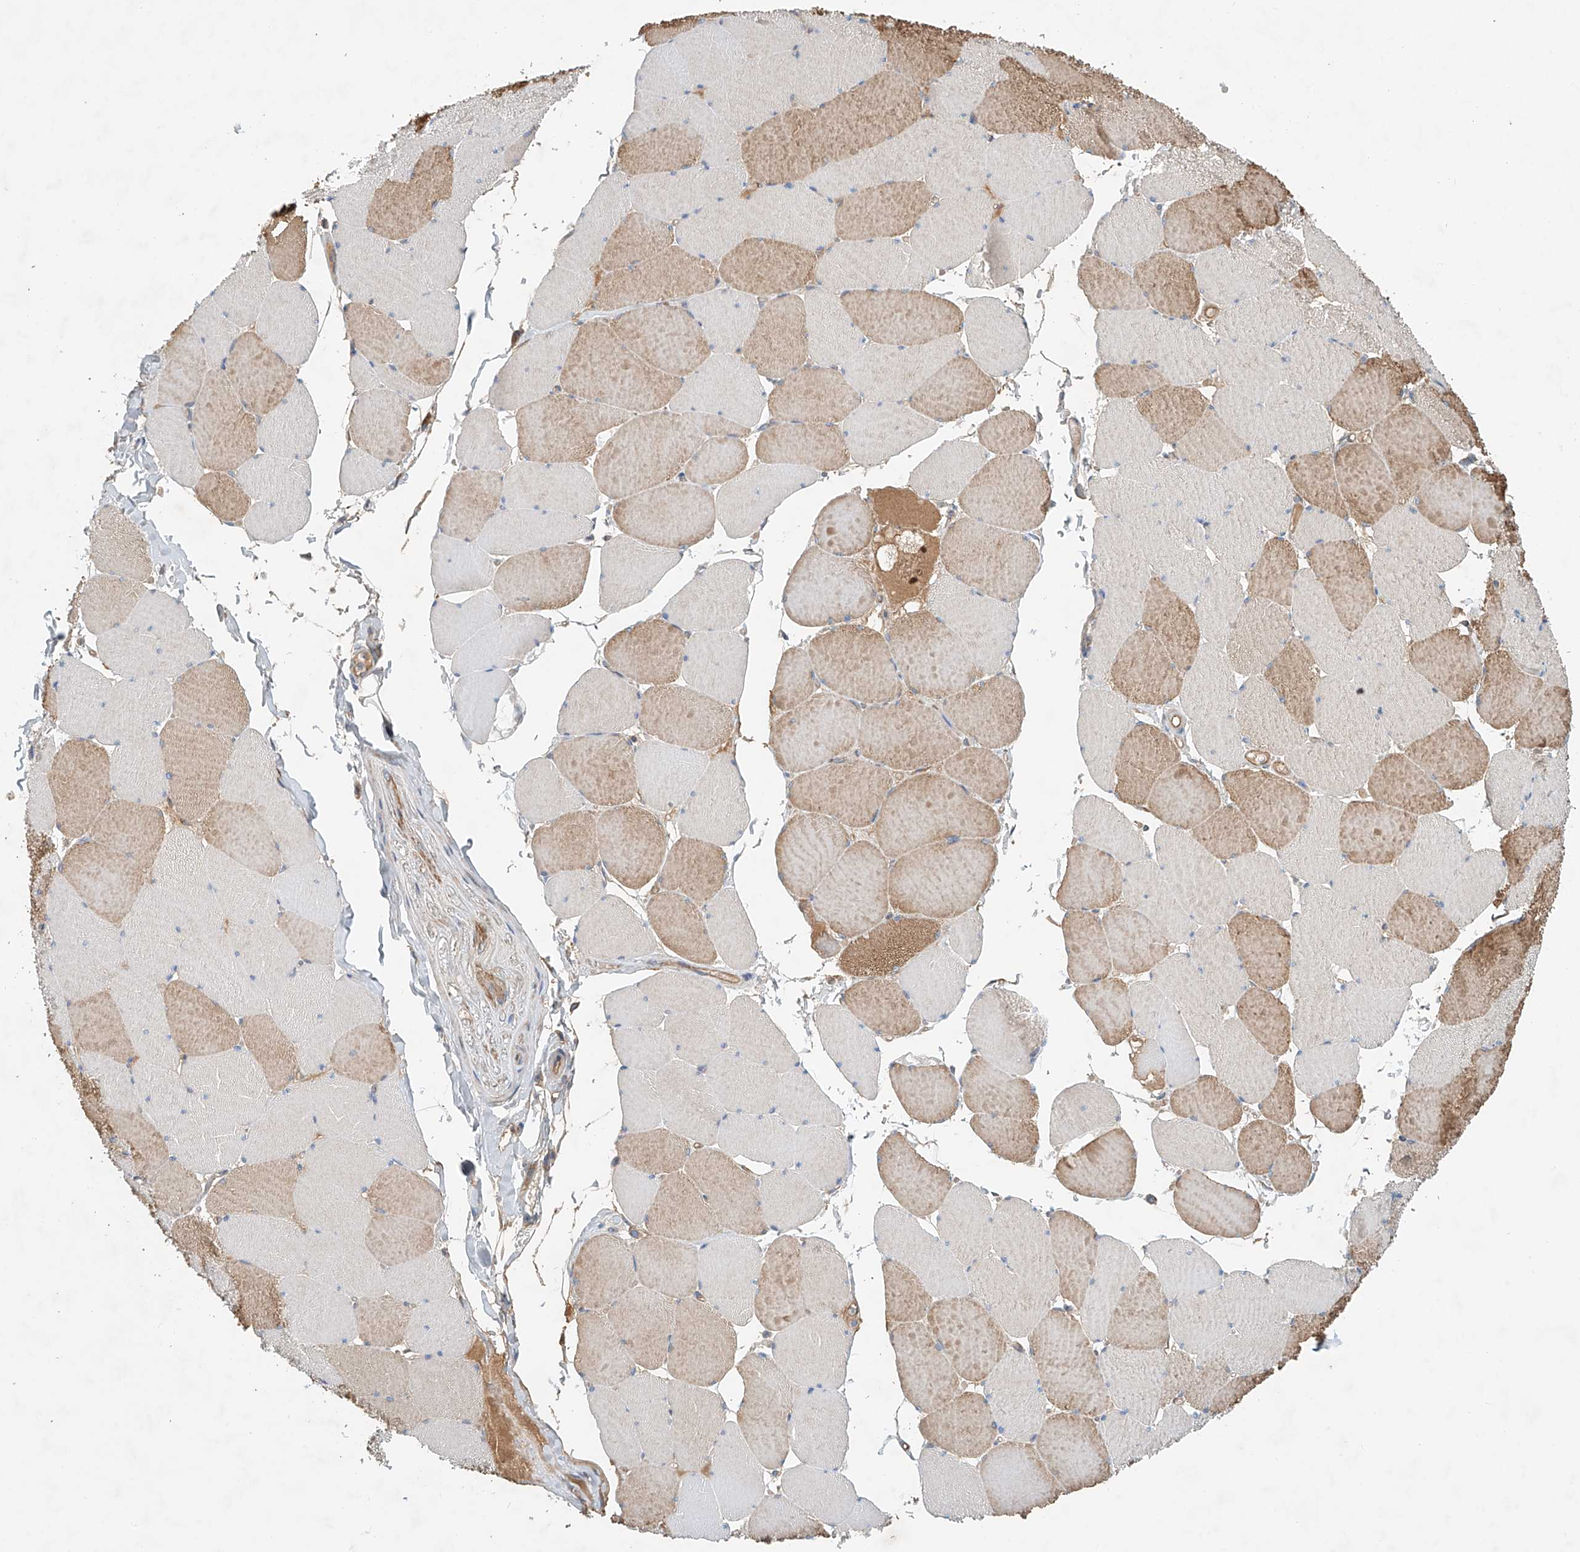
{"staining": {"intensity": "moderate", "quantity": "25%-75%", "location": "cytoplasmic/membranous"}, "tissue": "skeletal muscle", "cell_type": "Myocytes", "image_type": "normal", "snomed": [{"axis": "morphology", "description": "Normal tissue, NOS"}, {"axis": "topography", "description": "Skeletal muscle"}, {"axis": "topography", "description": "Head-Neck"}], "caption": "Human skeletal muscle stained for a protein (brown) shows moderate cytoplasmic/membranous positive expression in approximately 25%-75% of myocytes.", "gene": "FRYL", "patient": {"sex": "male", "age": 66}}